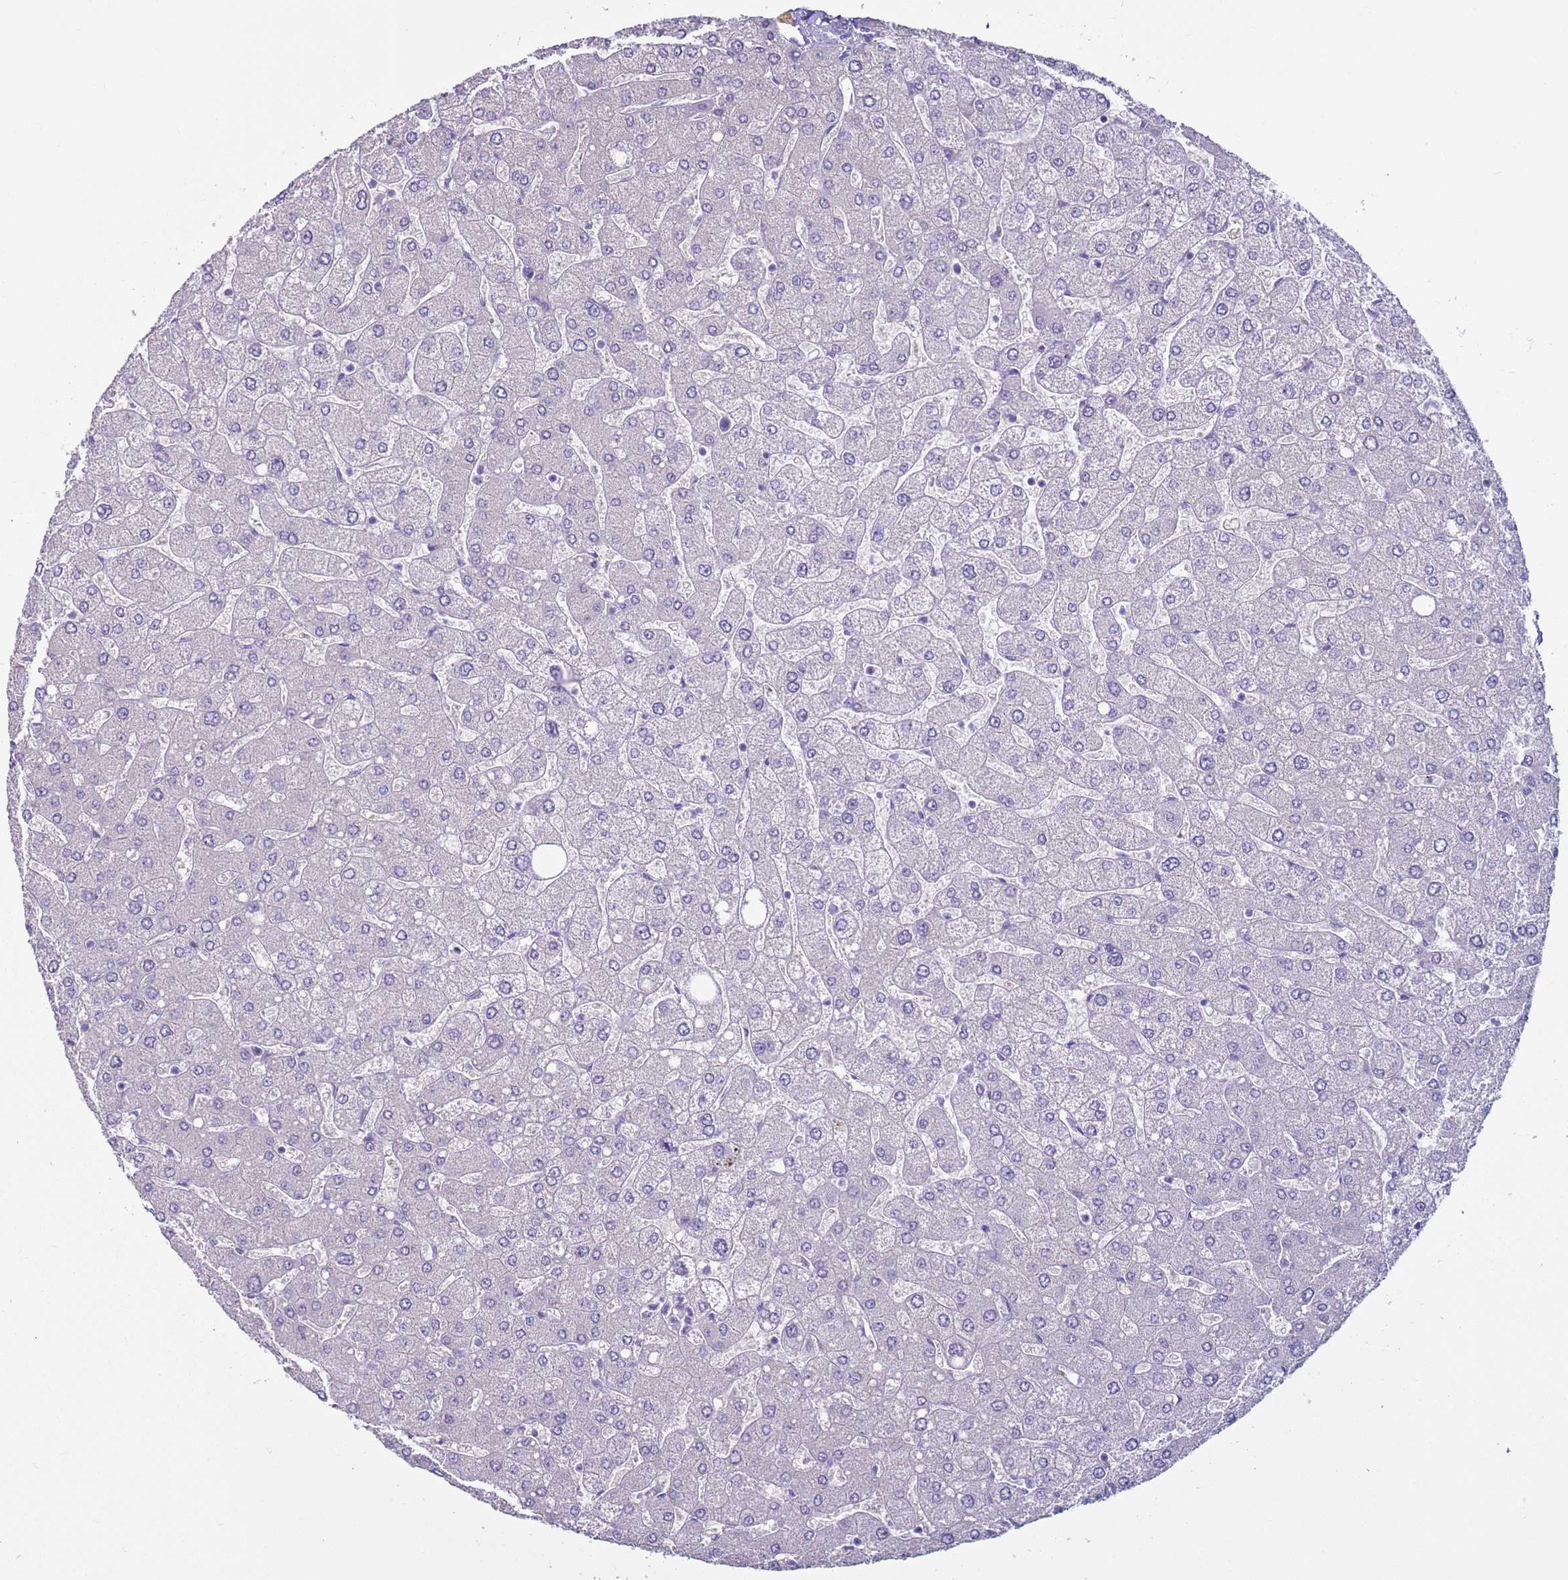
{"staining": {"intensity": "negative", "quantity": "none", "location": "none"}, "tissue": "liver", "cell_type": "Cholangiocytes", "image_type": "normal", "snomed": [{"axis": "morphology", "description": "Normal tissue, NOS"}, {"axis": "topography", "description": "Liver"}], "caption": "IHC of benign human liver exhibits no expression in cholangiocytes. (Brightfield microscopy of DAB (3,3'-diaminobenzidine) IHC at high magnification).", "gene": "NPAP1", "patient": {"sex": "male", "age": 55}}